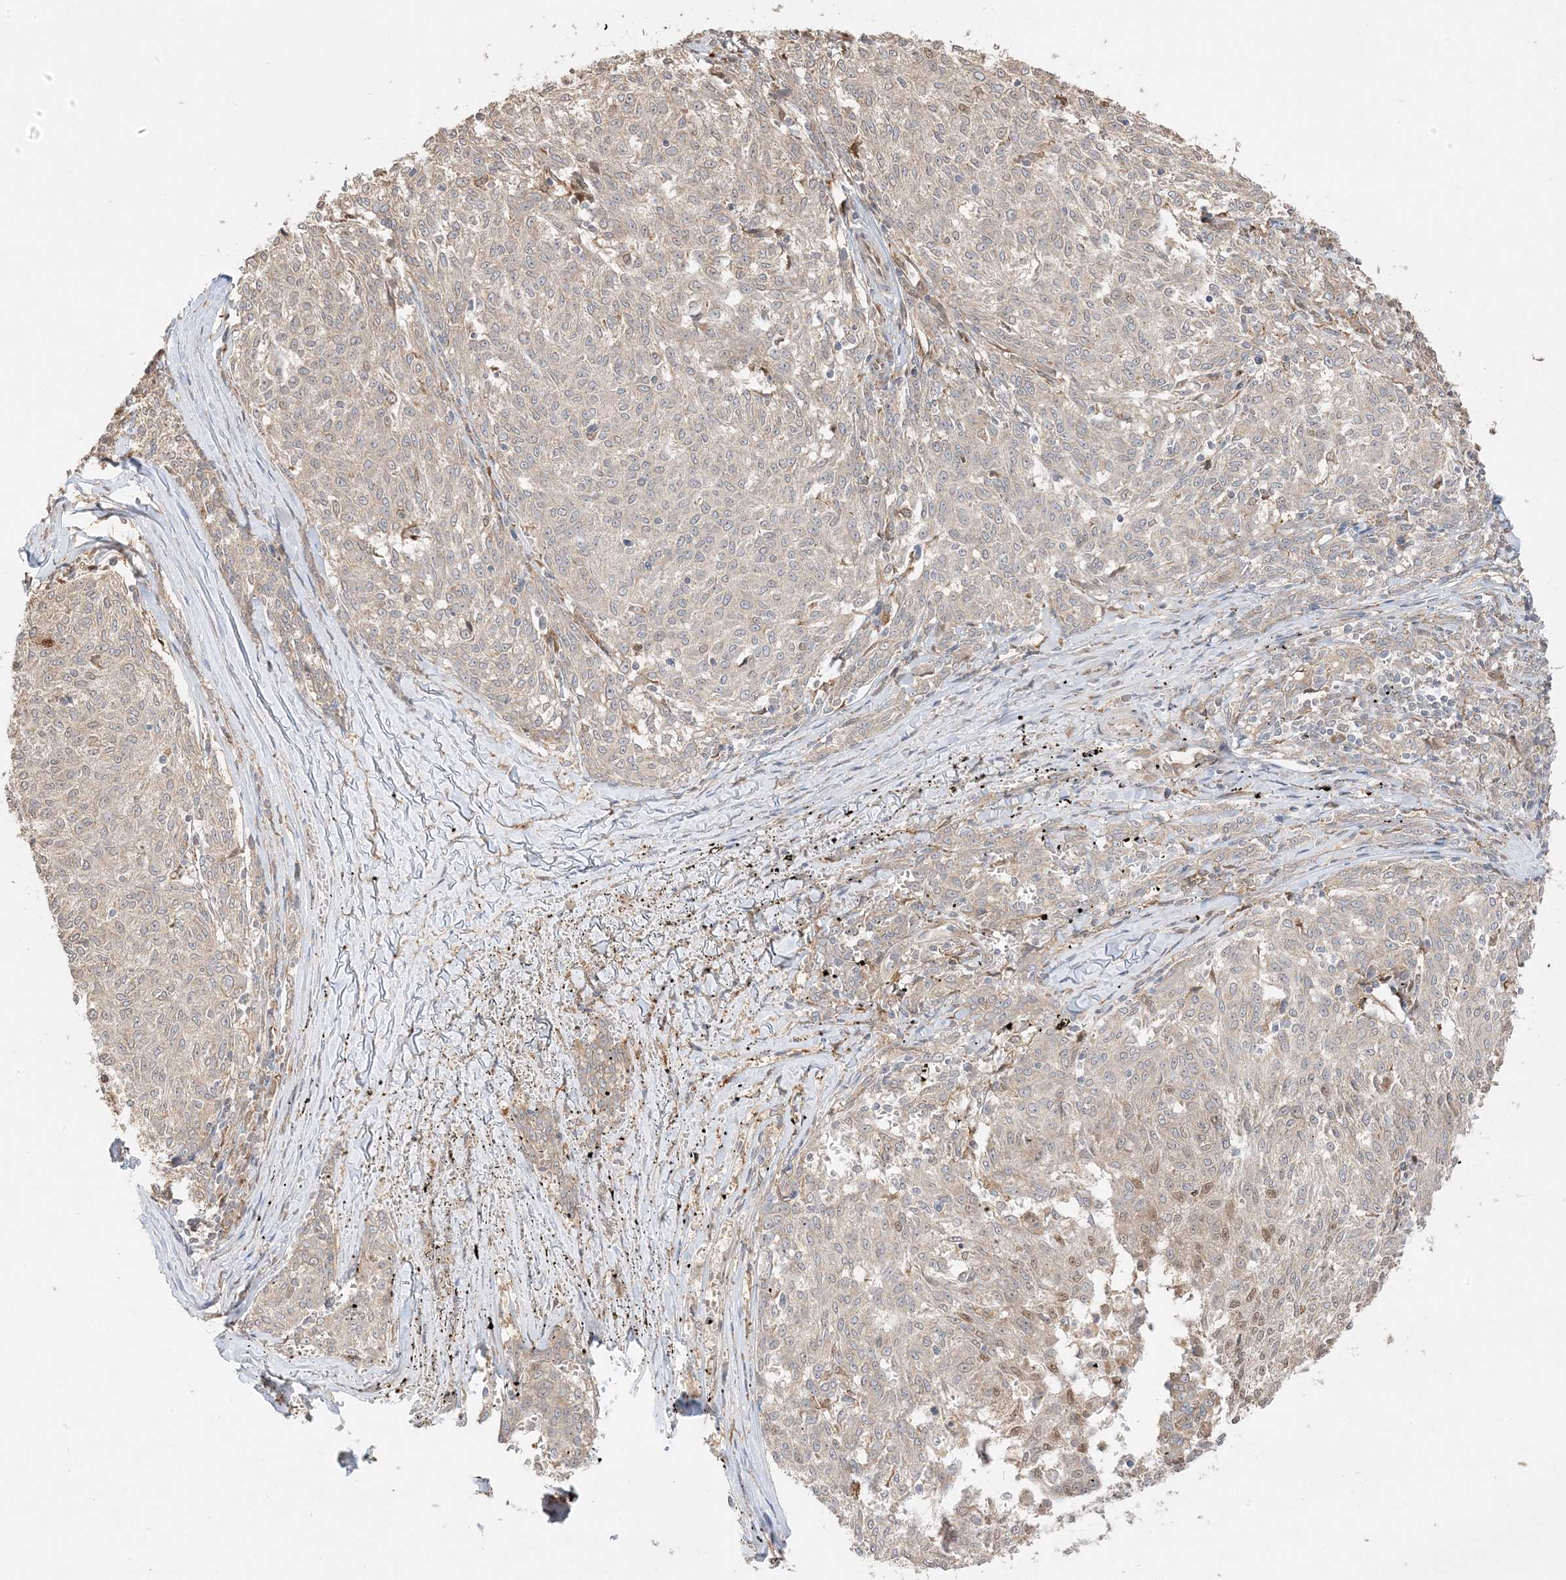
{"staining": {"intensity": "negative", "quantity": "none", "location": "none"}, "tissue": "melanoma", "cell_type": "Tumor cells", "image_type": "cancer", "snomed": [{"axis": "morphology", "description": "Malignant melanoma, NOS"}, {"axis": "topography", "description": "Skin"}], "caption": "IHC histopathology image of neoplastic tissue: human malignant melanoma stained with DAB reveals no significant protein expression in tumor cells.", "gene": "ZBTB41", "patient": {"sex": "female", "age": 72}}